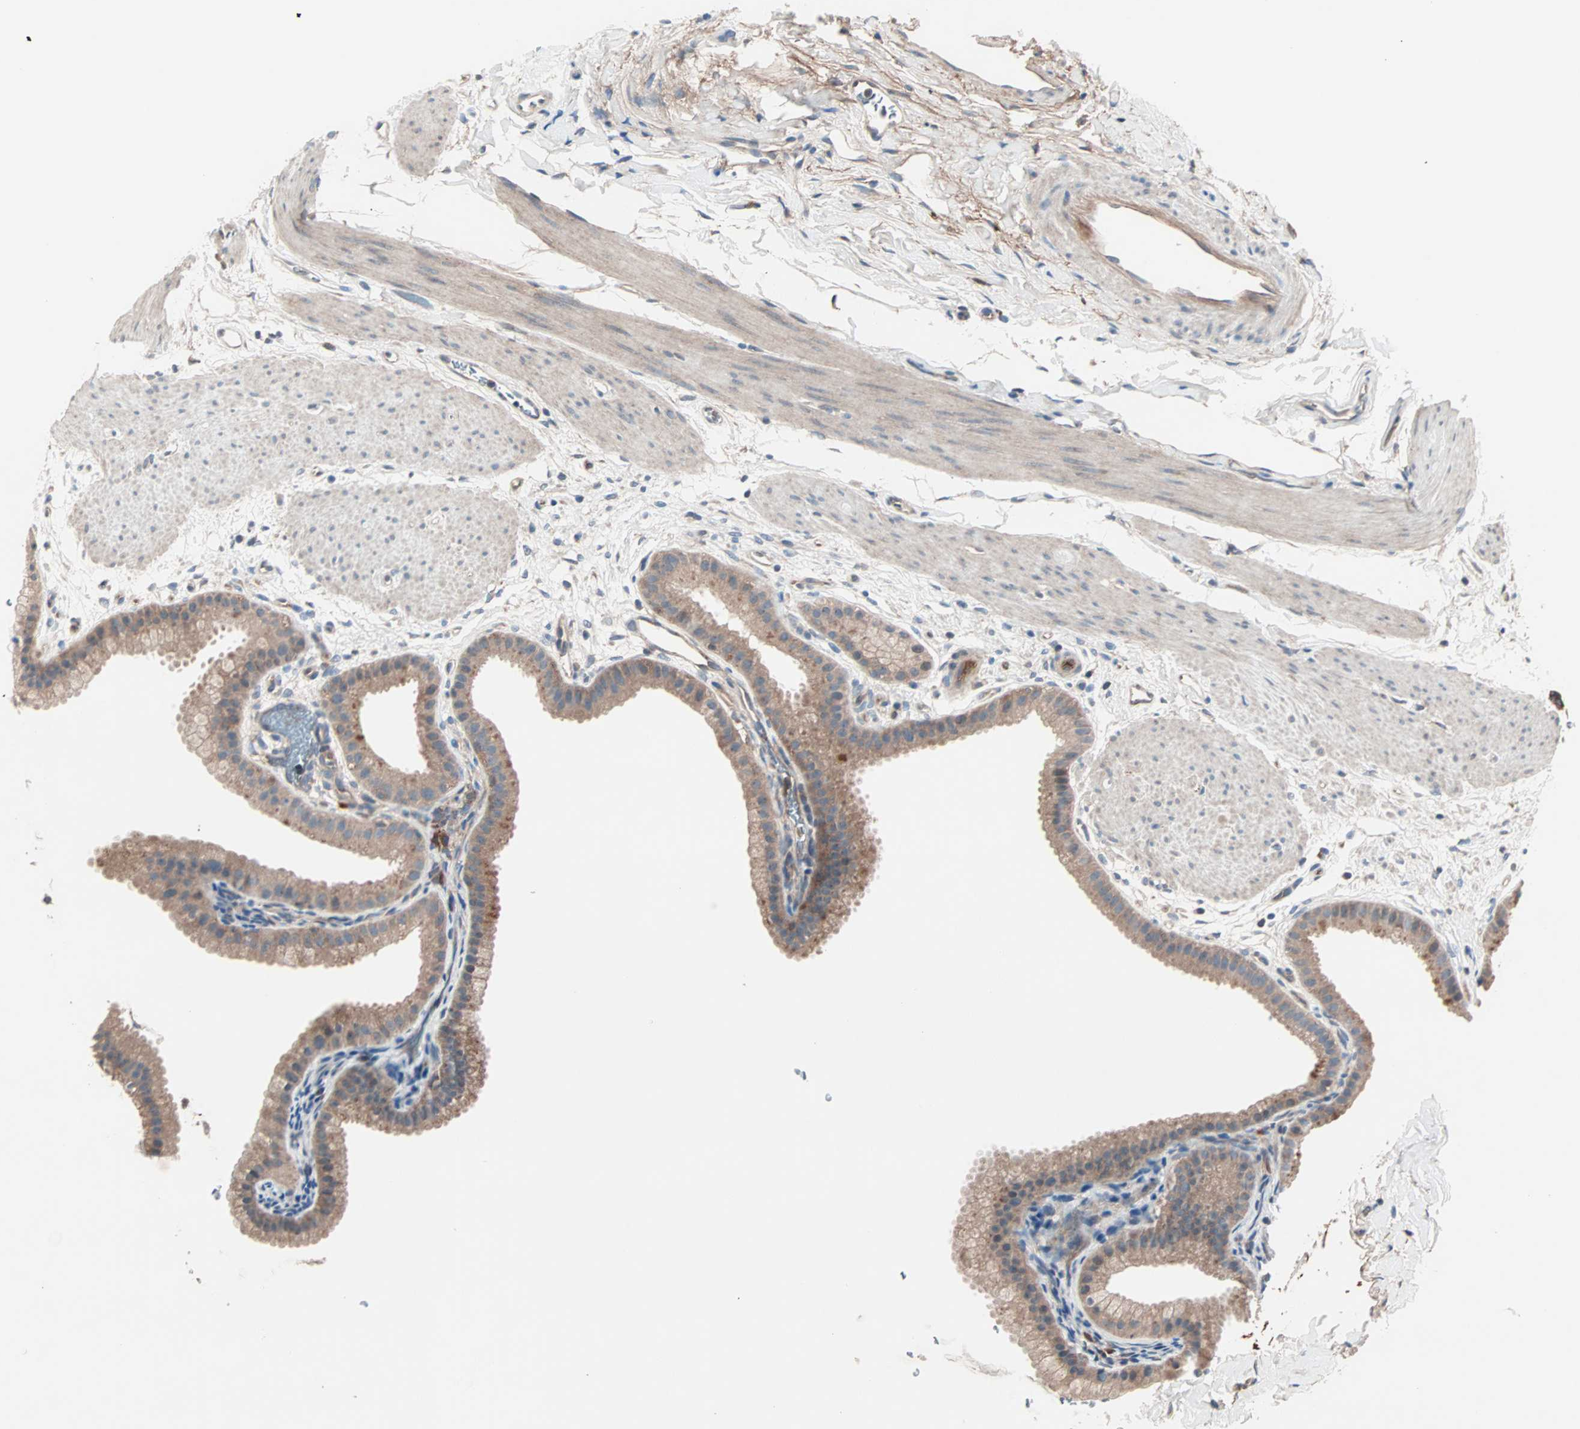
{"staining": {"intensity": "moderate", "quantity": ">75%", "location": "cytoplasmic/membranous"}, "tissue": "gallbladder", "cell_type": "Glandular cells", "image_type": "normal", "snomed": [{"axis": "morphology", "description": "Normal tissue, NOS"}, {"axis": "topography", "description": "Gallbladder"}], "caption": "Protein expression by immunohistochemistry demonstrates moderate cytoplasmic/membranous expression in approximately >75% of glandular cells in unremarkable gallbladder.", "gene": "CAD", "patient": {"sex": "female", "age": 64}}